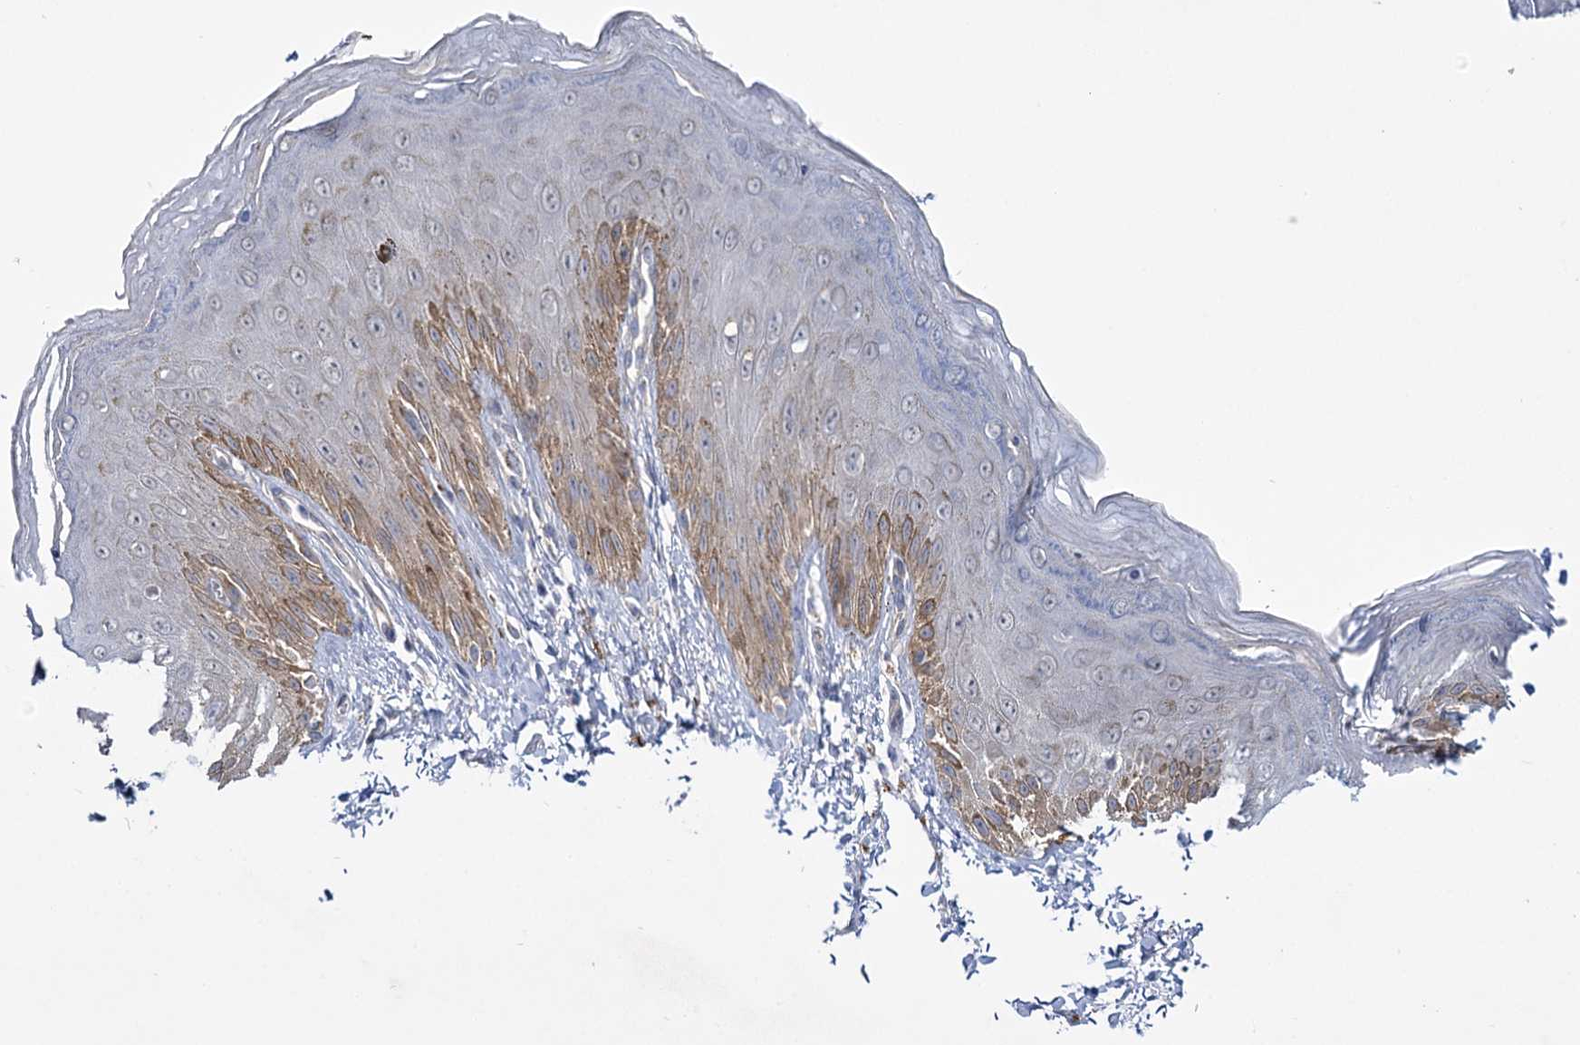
{"staining": {"intensity": "moderate", "quantity": "25%-75%", "location": "cytoplasmic/membranous,nuclear"}, "tissue": "skin", "cell_type": "Epidermal cells", "image_type": "normal", "snomed": [{"axis": "morphology", "description": "Normal tissue, NOS"}, {"axis": "topography", "description": "Anal"}], "caption": "A micrograph showing moderate cytoplasmic/membranous,nuclear staining in about 25%-75% of epidermal cells in unremarkable skin, as visualized by brown immunohistochemical staining.", "gene": "MBLAC2", "patient": {"sex": "male", "age": 44}}